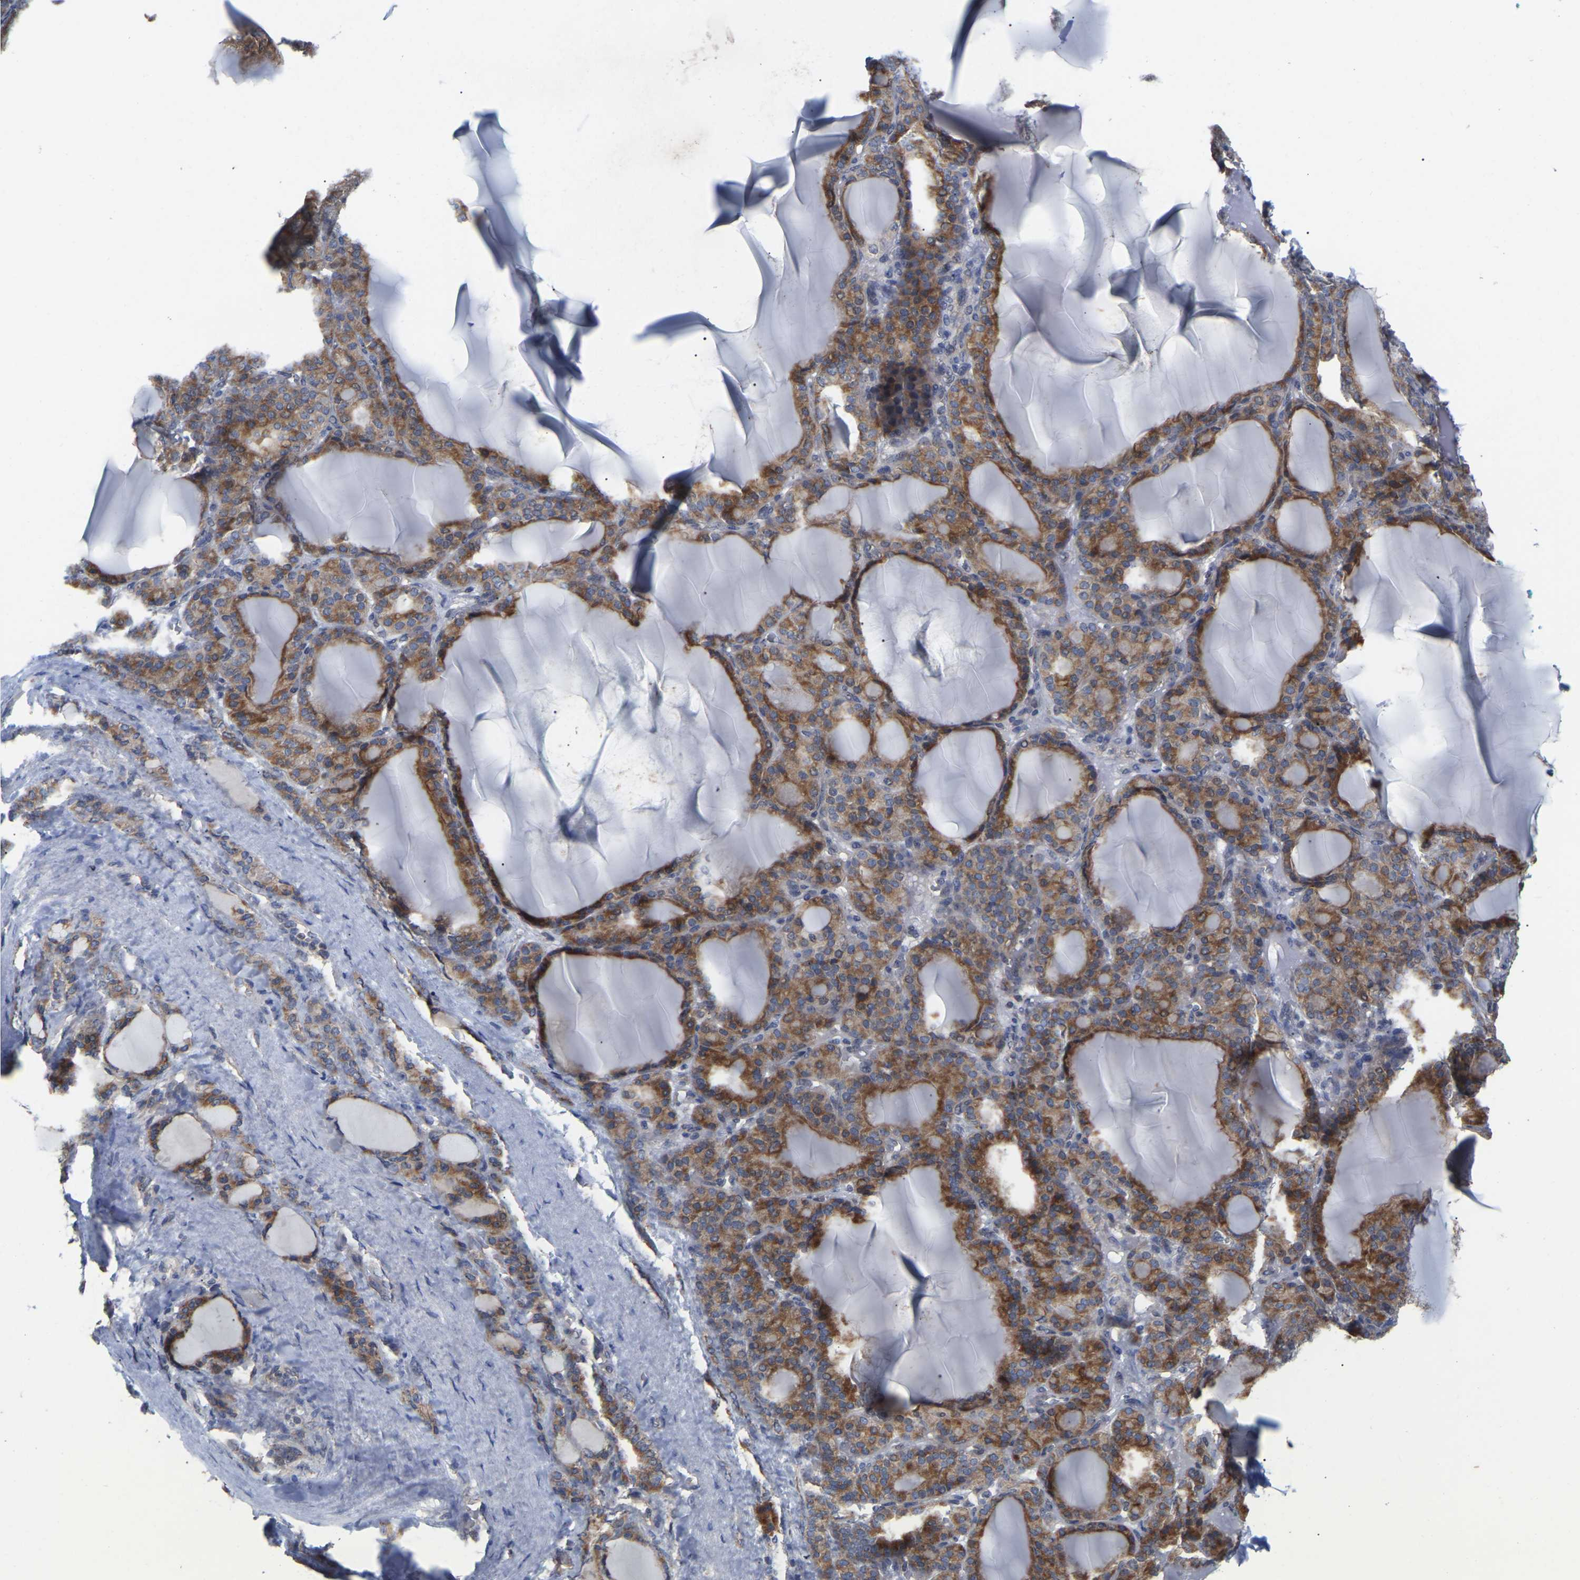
{"staining": {"intensity": "moderate", "quantity": ">75%", "location": "cytoplasmic/membranous"}, "tissue": "thyroid gland", "cell_type": "Glandular cells", "image_type": "normal", "snomed": [{"axis": "morphology", "description": "Normal tissue, NOS"}, {"axis": "topography", "description": "Thyroid gland"}], "caption": "Immunohistochemical staining of benign thyroid gland reveals moderate cytoplasmic/membranous protein positivity in about >75% of glandular cells.", "gene": "NOP53", "patient": {"sex": "female", "age": 28}}